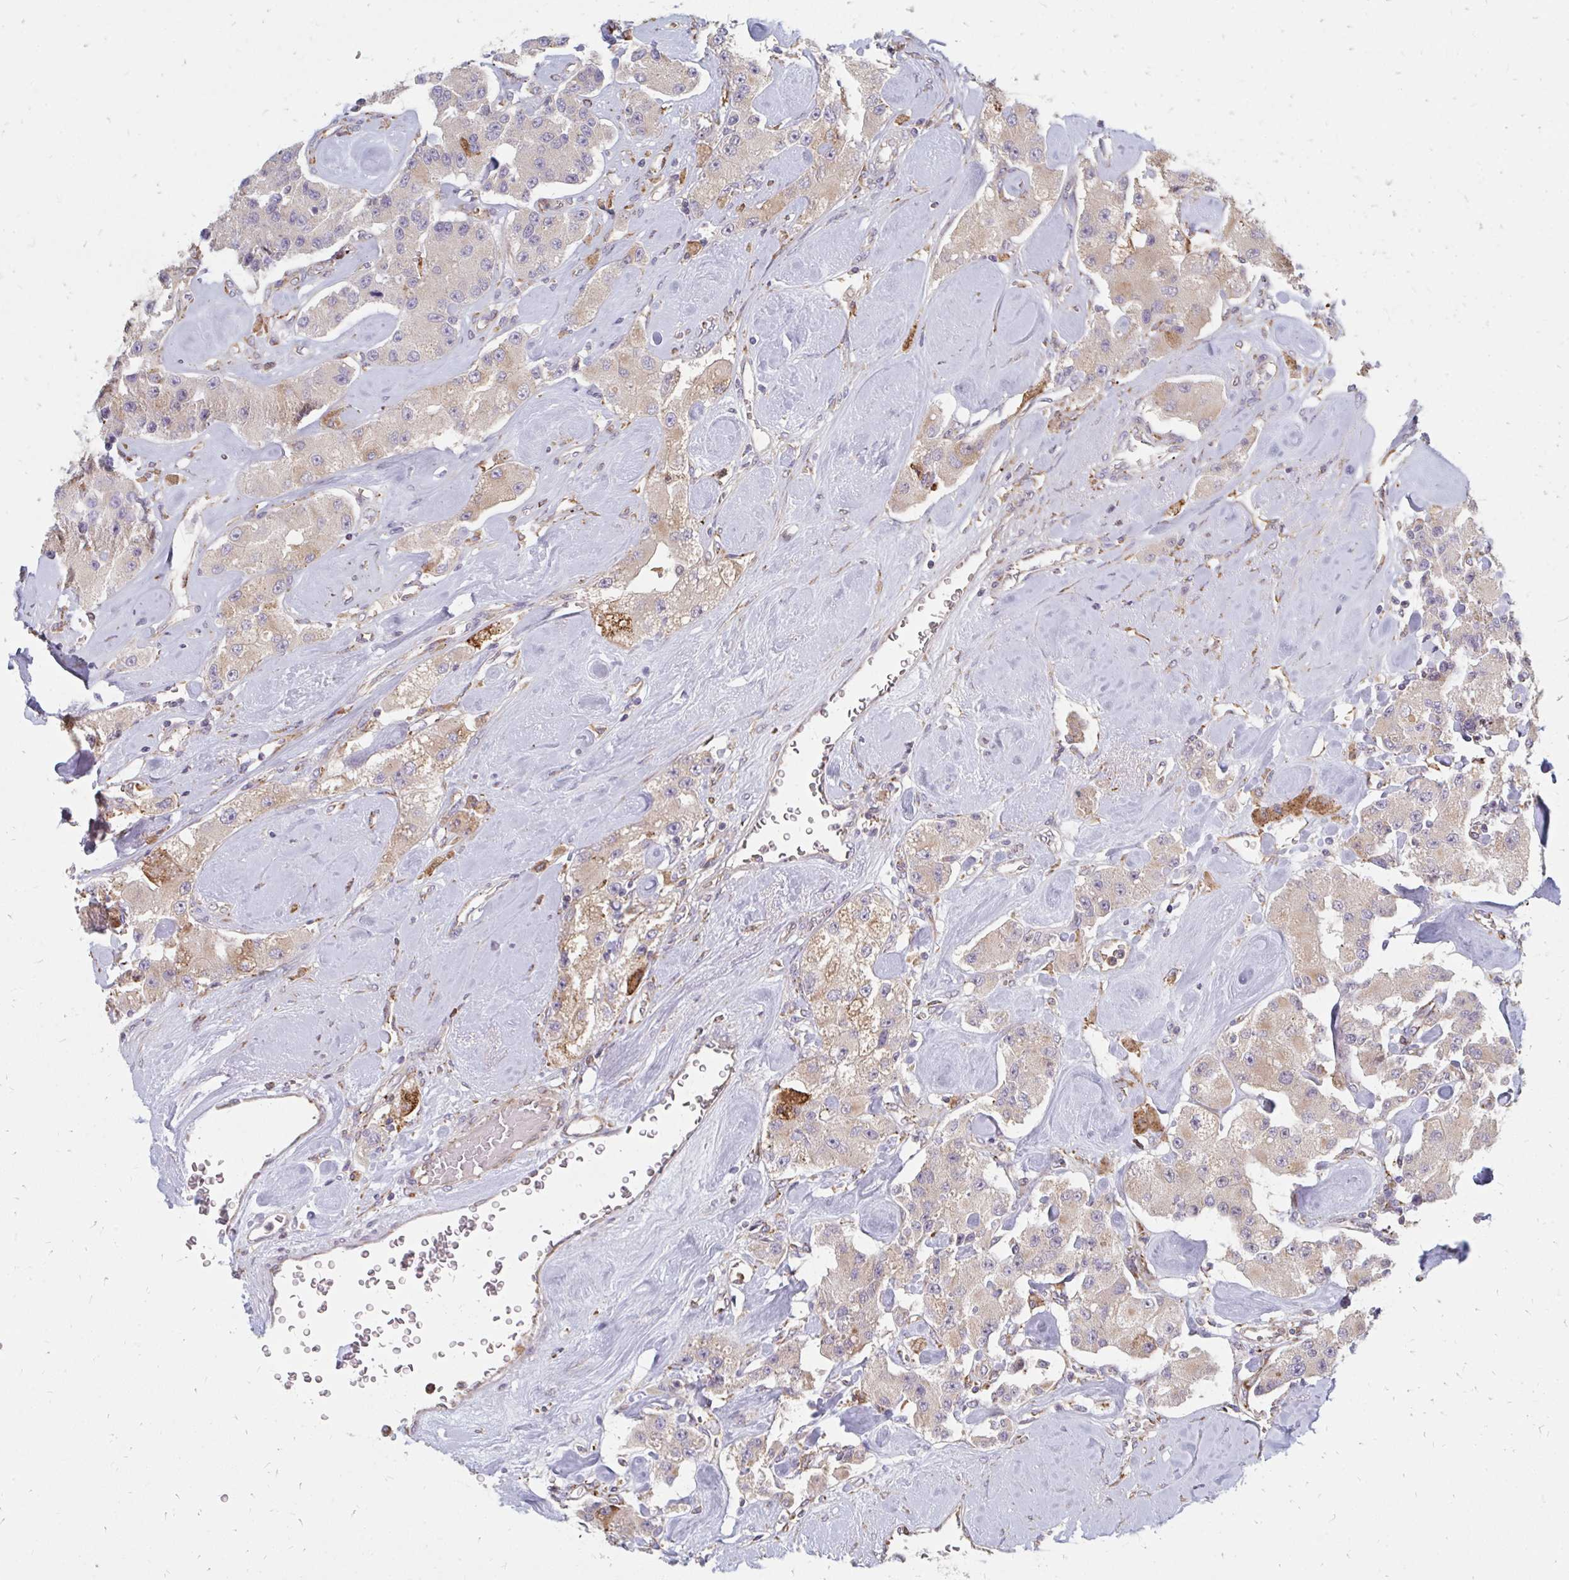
{"staining": {"intensity": "weak", "quantity": "<25%", "location": "cytoplasmic/membranous"}, "tissue": "carcinoid", "cell_type": "Tumor cells", "image_type": "cancer", "snomed": [{"axis": "morphology", "description": "Carcinoid, malignant, NOS"}, {"axis": "topography", "description": "Pancreas"}], "caption": "There is no significant staining in tumor cells of carcinoid.", "gene": "PPP1R13L", "patient": {"sex": "male", "age": 41}}